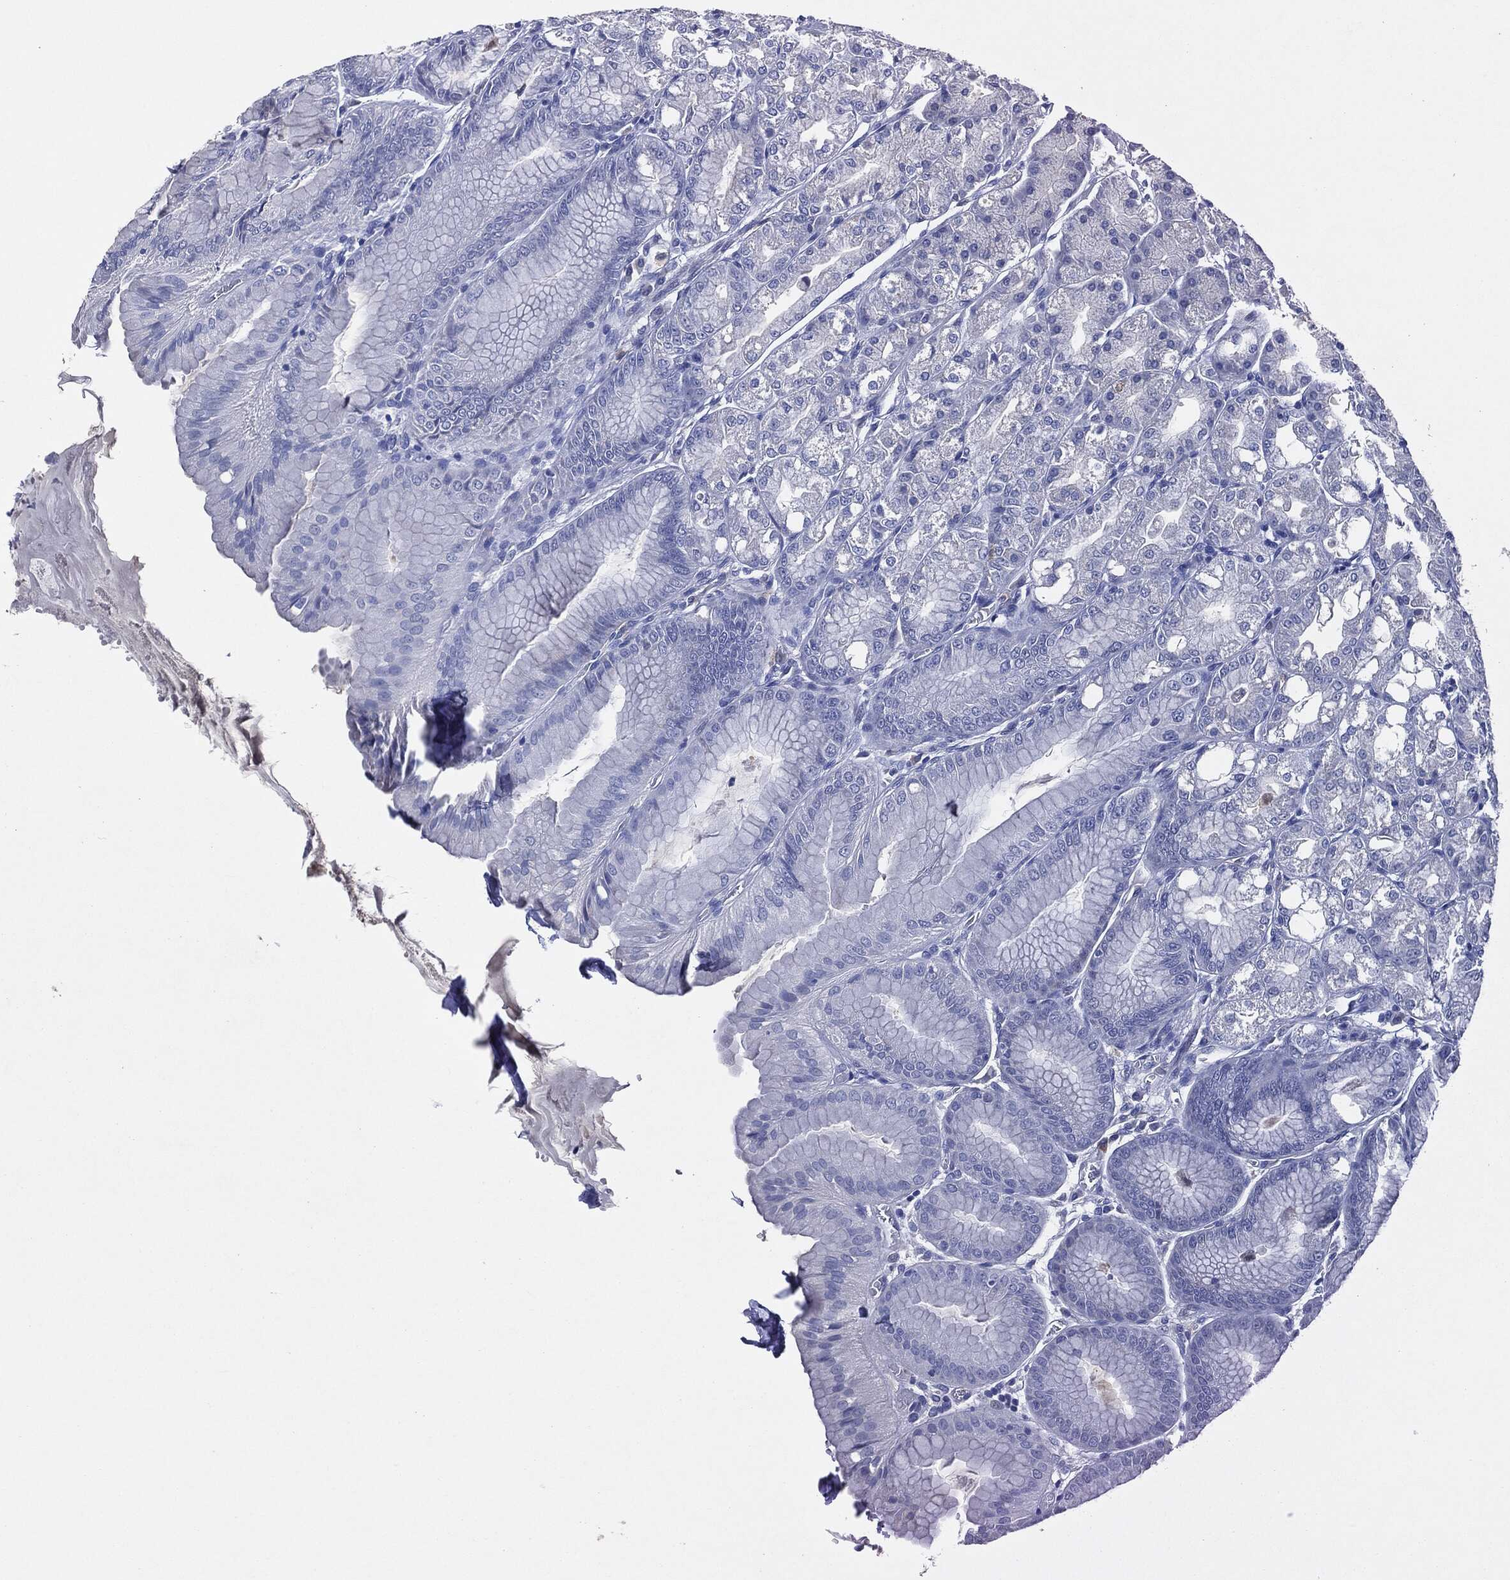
{"staining": {"intensity": "negative", "quantity": "none", "location": "none"}, "tissue": "stomach", "cell_type": "Glandular cells", "image_type": "normal", "snomed": [{"axis": "morphology", "description": "Normal tissue, NOS"}, {"axis": "topography", "description": "Stomach"}], "caption": "DAB immunohistochemical staining of unremarkable stomach reveals no significant staining in glandular cells.", "gene": "NTRK1", "patient": {"sex": "male", "age": 71}}